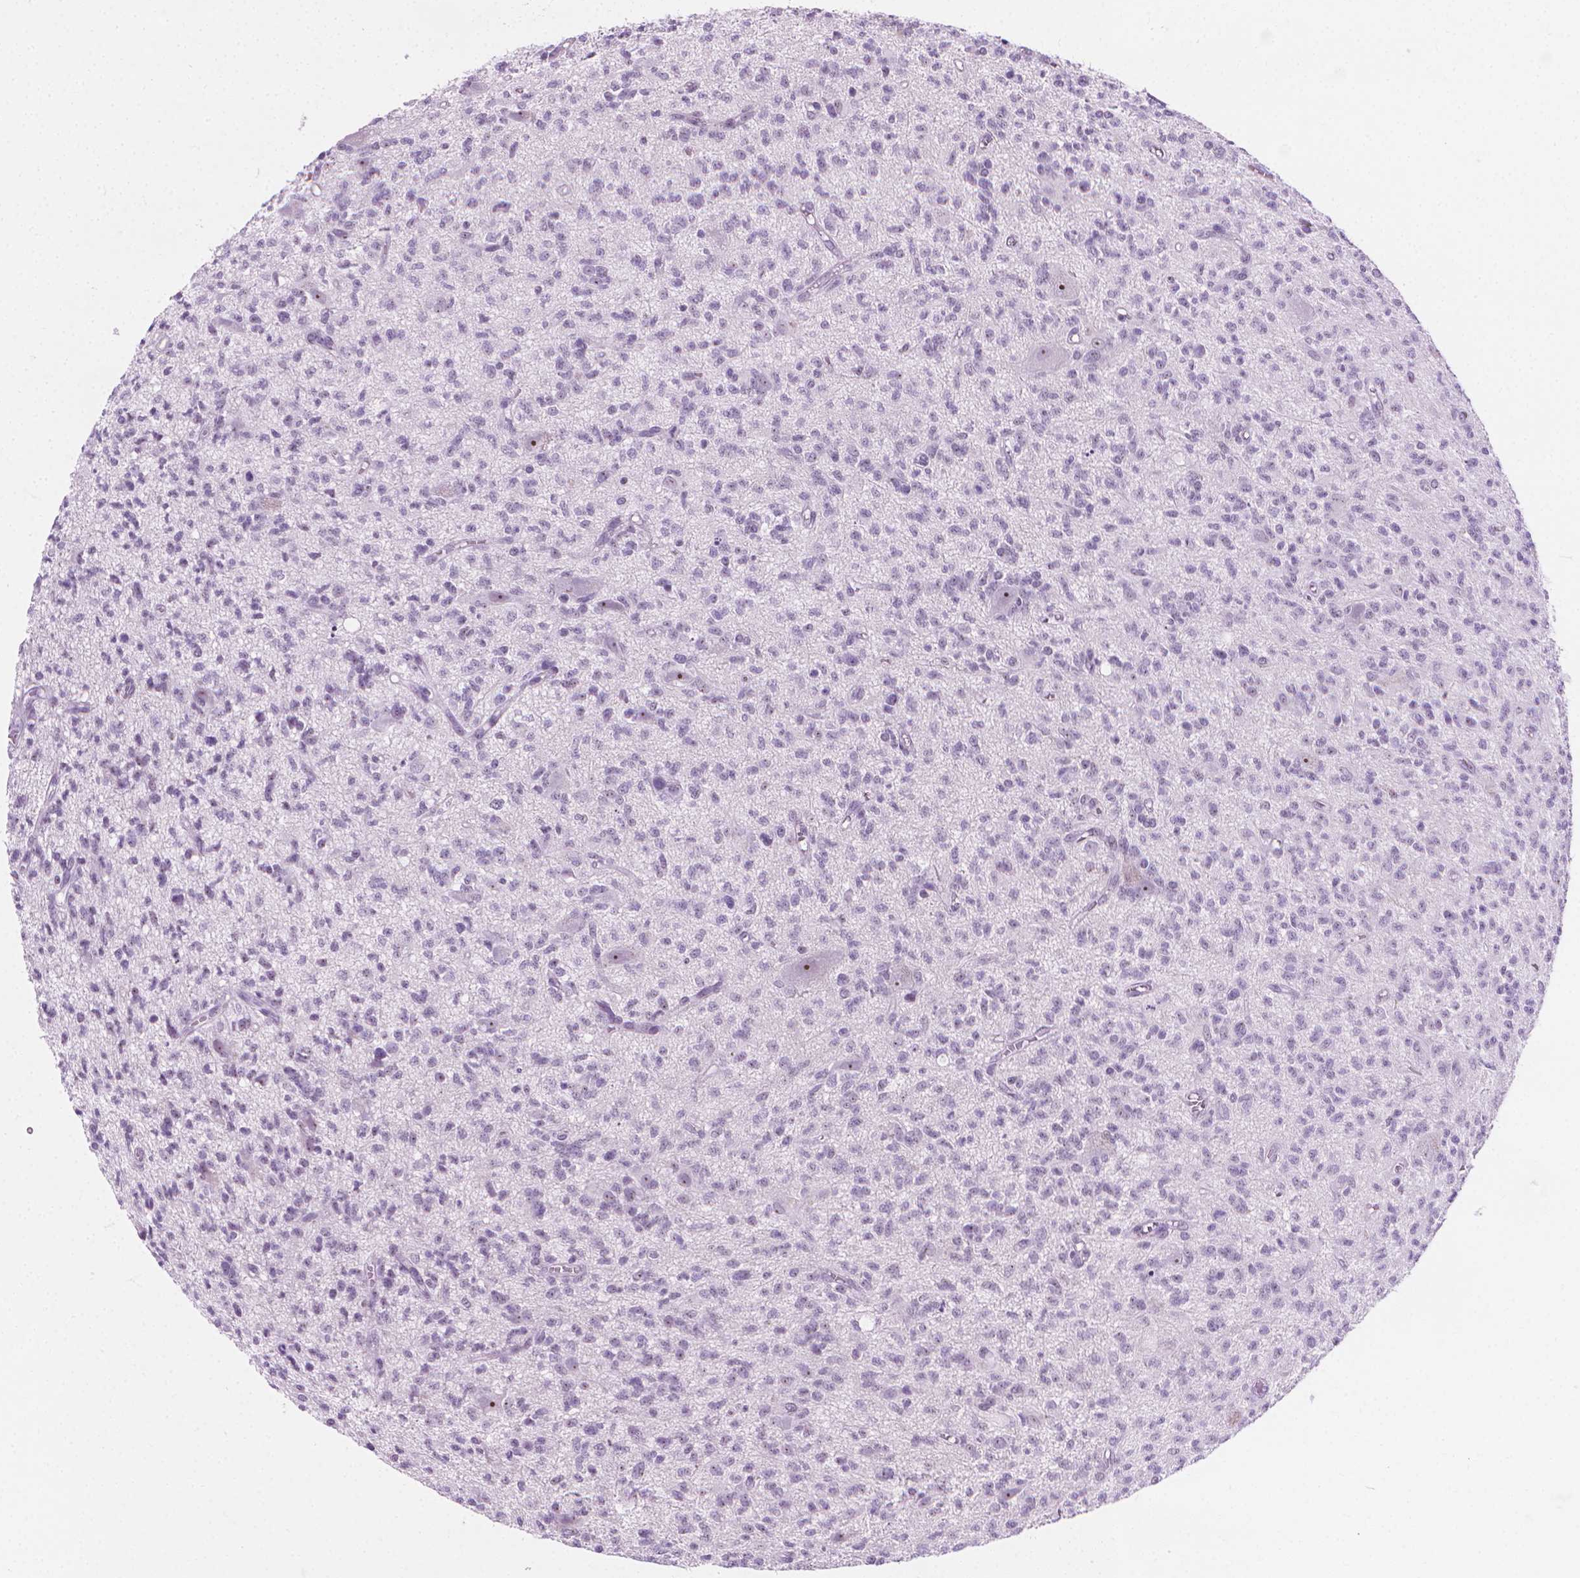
{"staining": {"intensity": "negative", "quantity": "none", "location": "none"}, "tissue": "glioma", "cell_type": "Tumor cells", "image_type": "cancer", "snomed": [{"axis": "morphology", "description": "Glioma, malignant, Low grade"}, {"axis": "topography", "description": "Brain"}], "caption": "Immunohistochemical staining of glioma shows no significant expression in tumor cells.", "gene": "NOL7", "patient": {"sex": "male", "age": 64}}